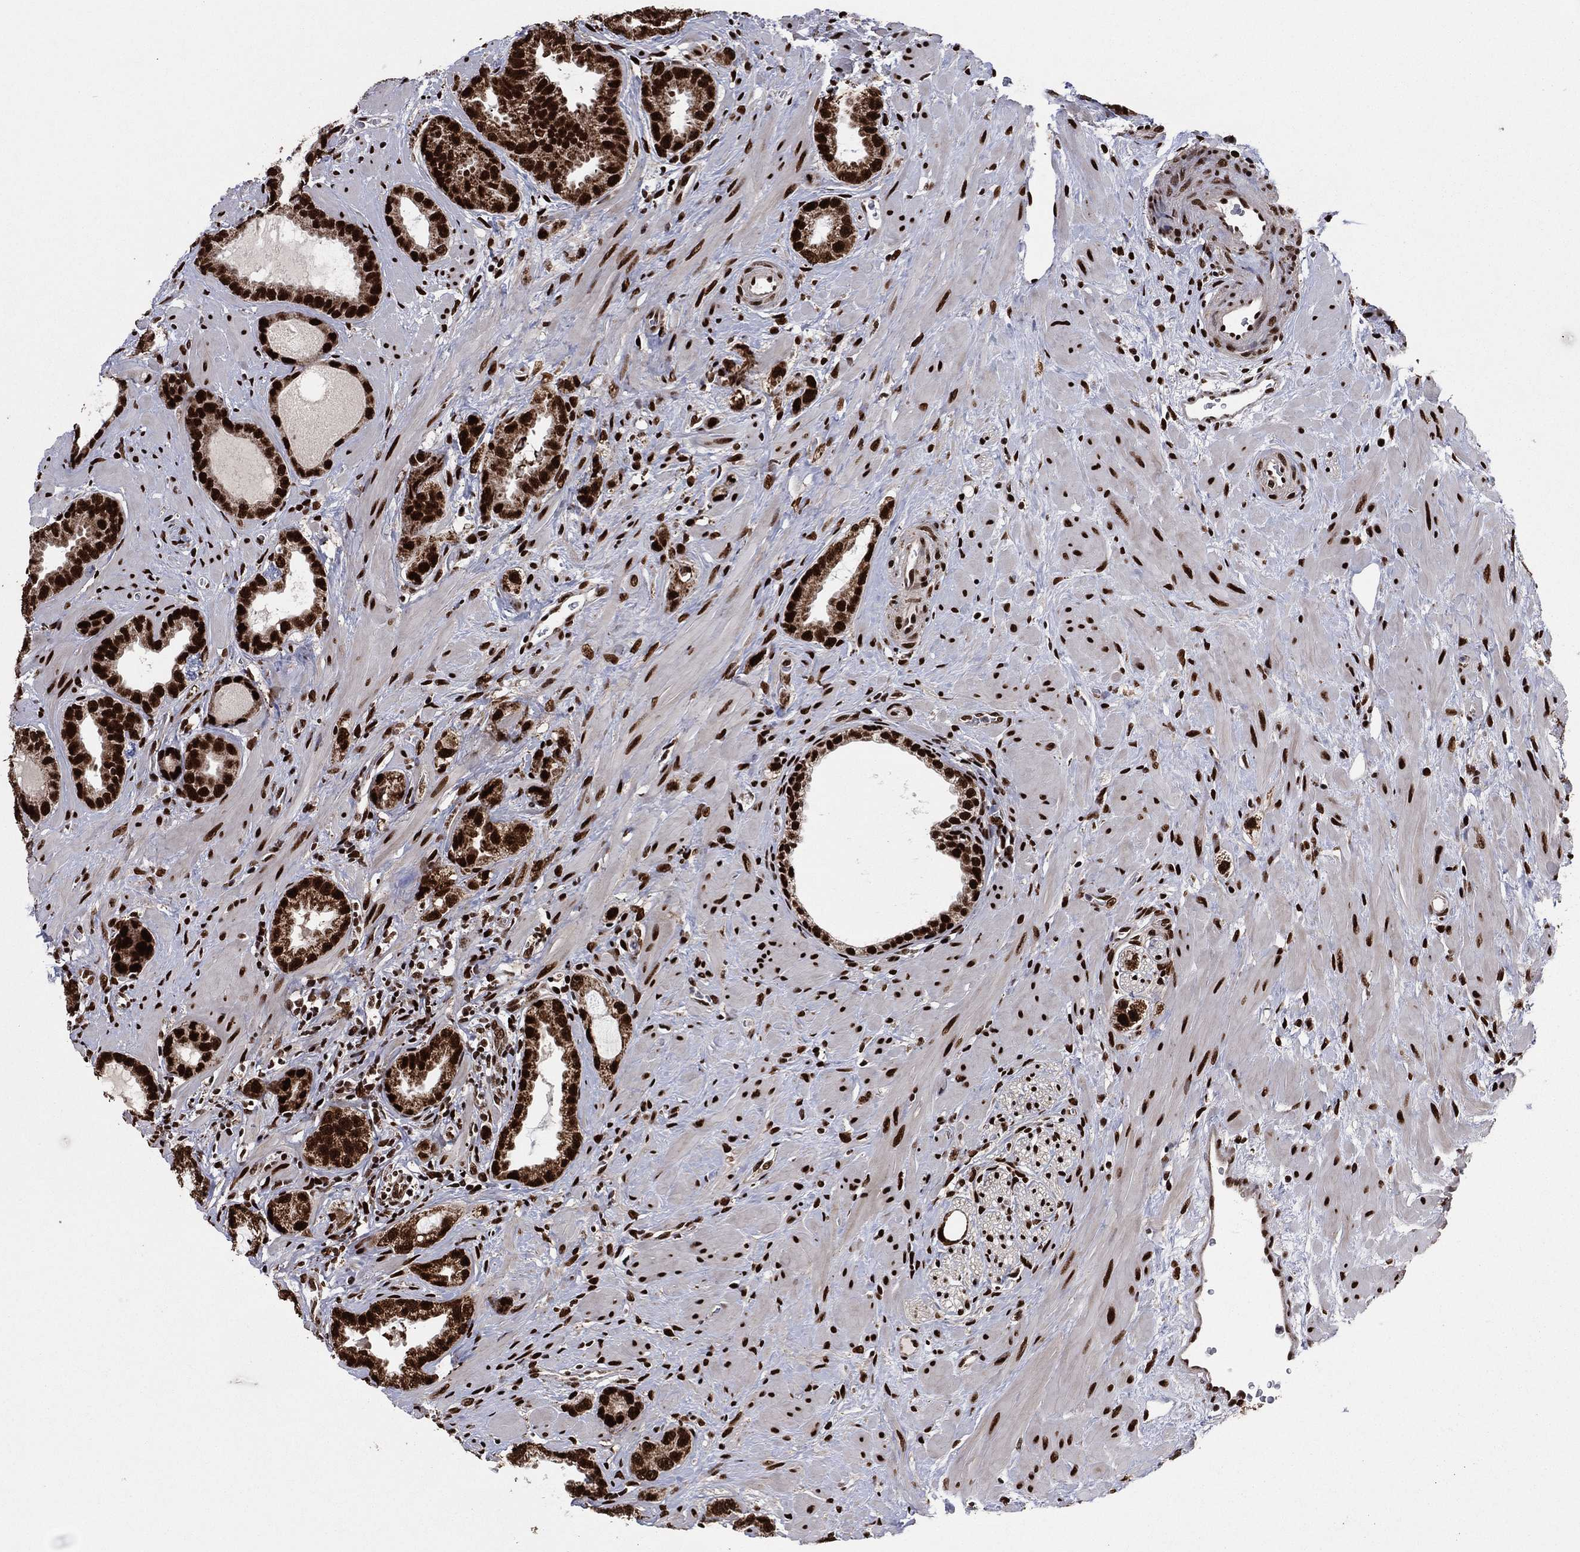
{"staining": {"intensity": "strong", "quantity": ">75%", "location": "nuclear"}, "tissue": "prostate cancer", "cell_type": "Tumor cells", "image_type": "cancer", "snomed": [{"axis": "morphology", "description": "Adenocarcinoma, Low grade"}, {"axis": "topography", "description": "Prostate"}], "caption": "Protein staining of prostate cancer tissue shows strong nuclear staining in about >75% of tumor cells.", "gene": "TP53BP1", "patient": {"sex": "male", "age": 68}}